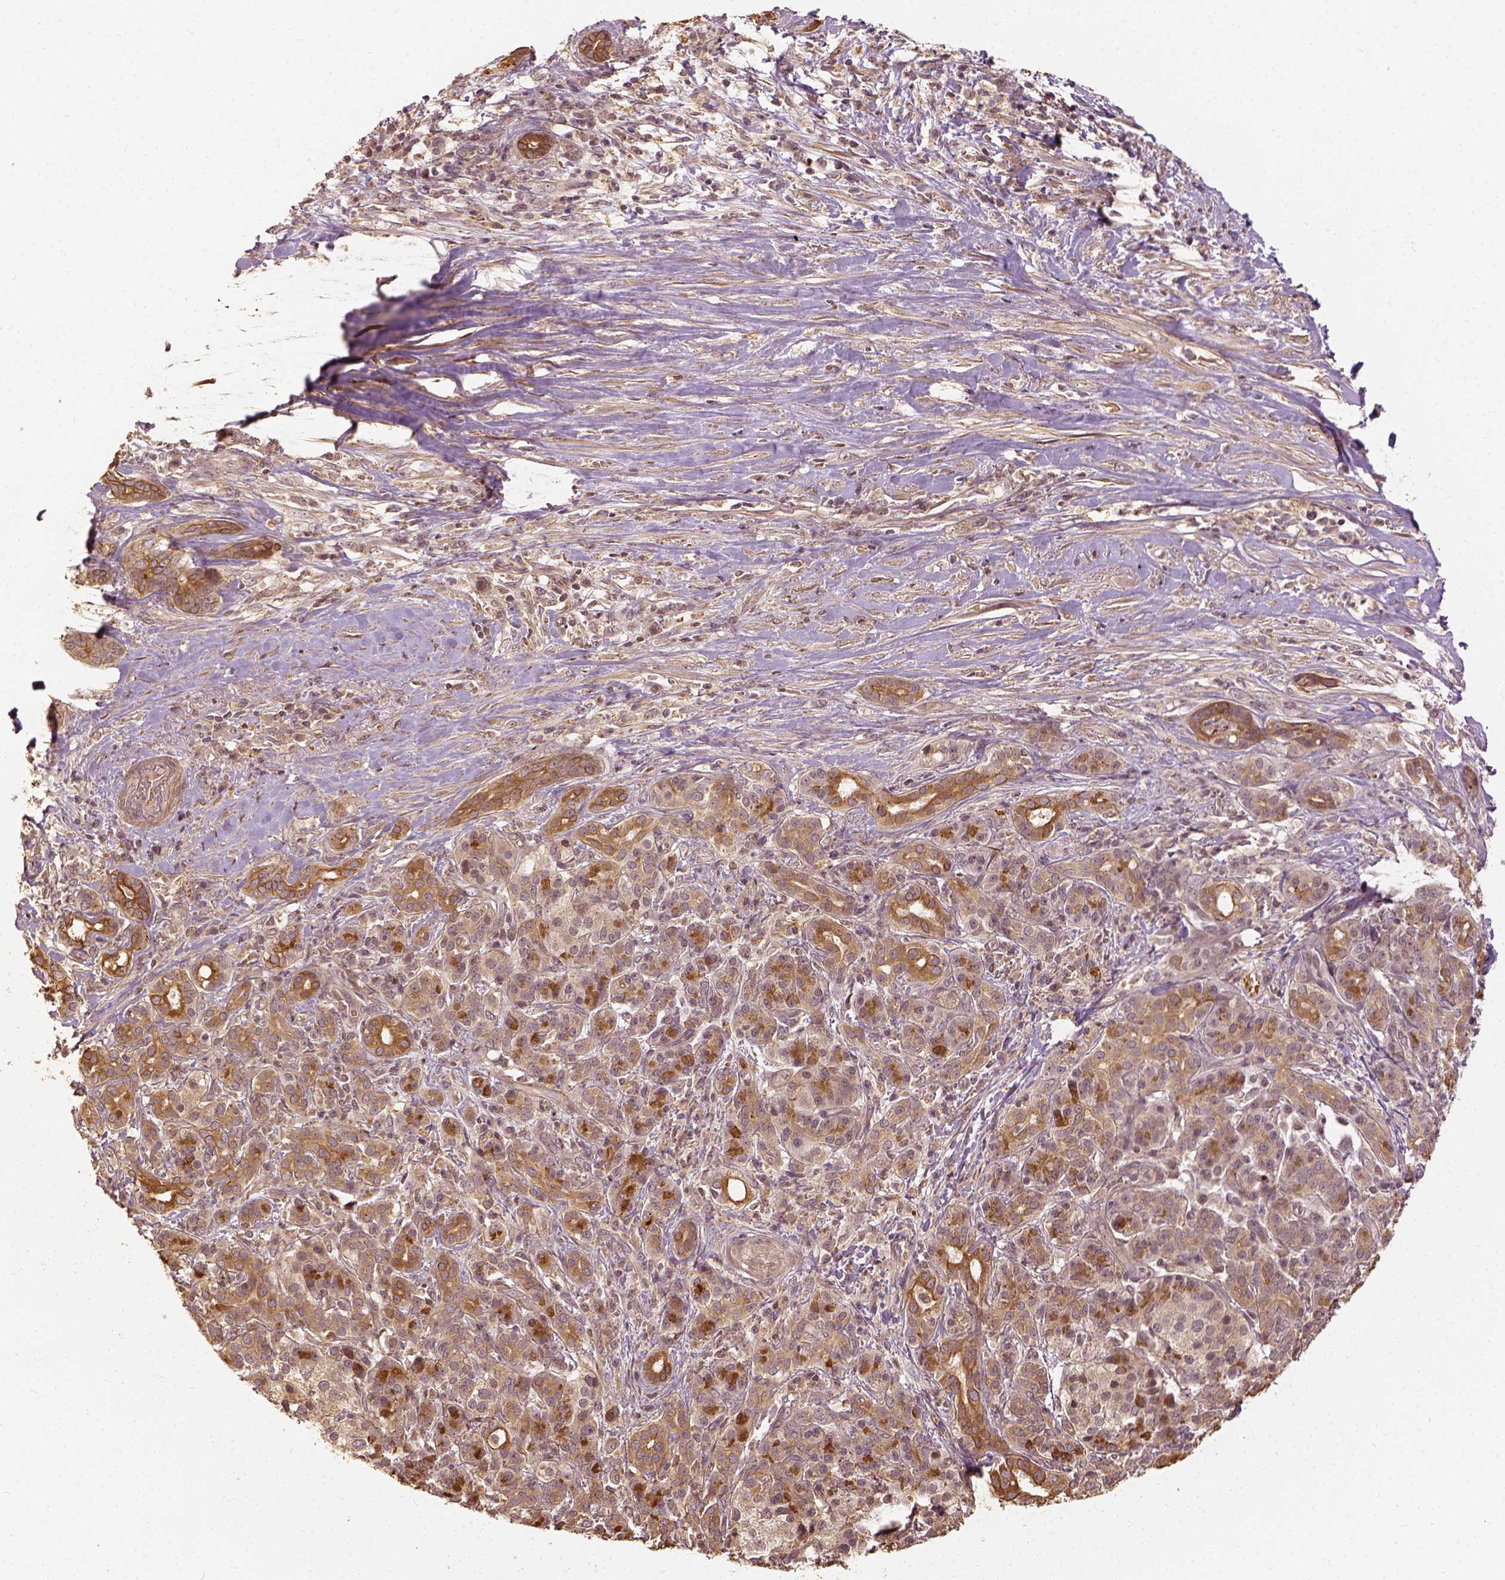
{"staining": {"intensity": "moderate", "quantity": ">75%", "location": "cytoplasmic/membranous"}, "tissue": "pancreatic cancer", "cell_type": "Tumor cells", "image_type": "cancer", "snomed": [{"axis": "morphology", "description": "Normal tissue, NOS"}, {"axis": "morphology", "description": "Inflammation, NOS"}, {"axis": "morphology", "description": "Adenocarcinoma, NOS"}, {"axis": "topography", "description": "Pancreas"}], "caption": "Immunohistochemistry (IHC) histopathology image of neoplastic tissue: pancreatic cancer (adenocarcinoma) stained using immunohistochemistry (IHC) demonstrates medium levels of moderate protein expression localized specifically in the cytoplasmic/membranous of tumor cells, appearing as a cytoplasmic/membranous brown color.", "gene": "VEGFA", "patient": {"sex": "male", "age": 57}}